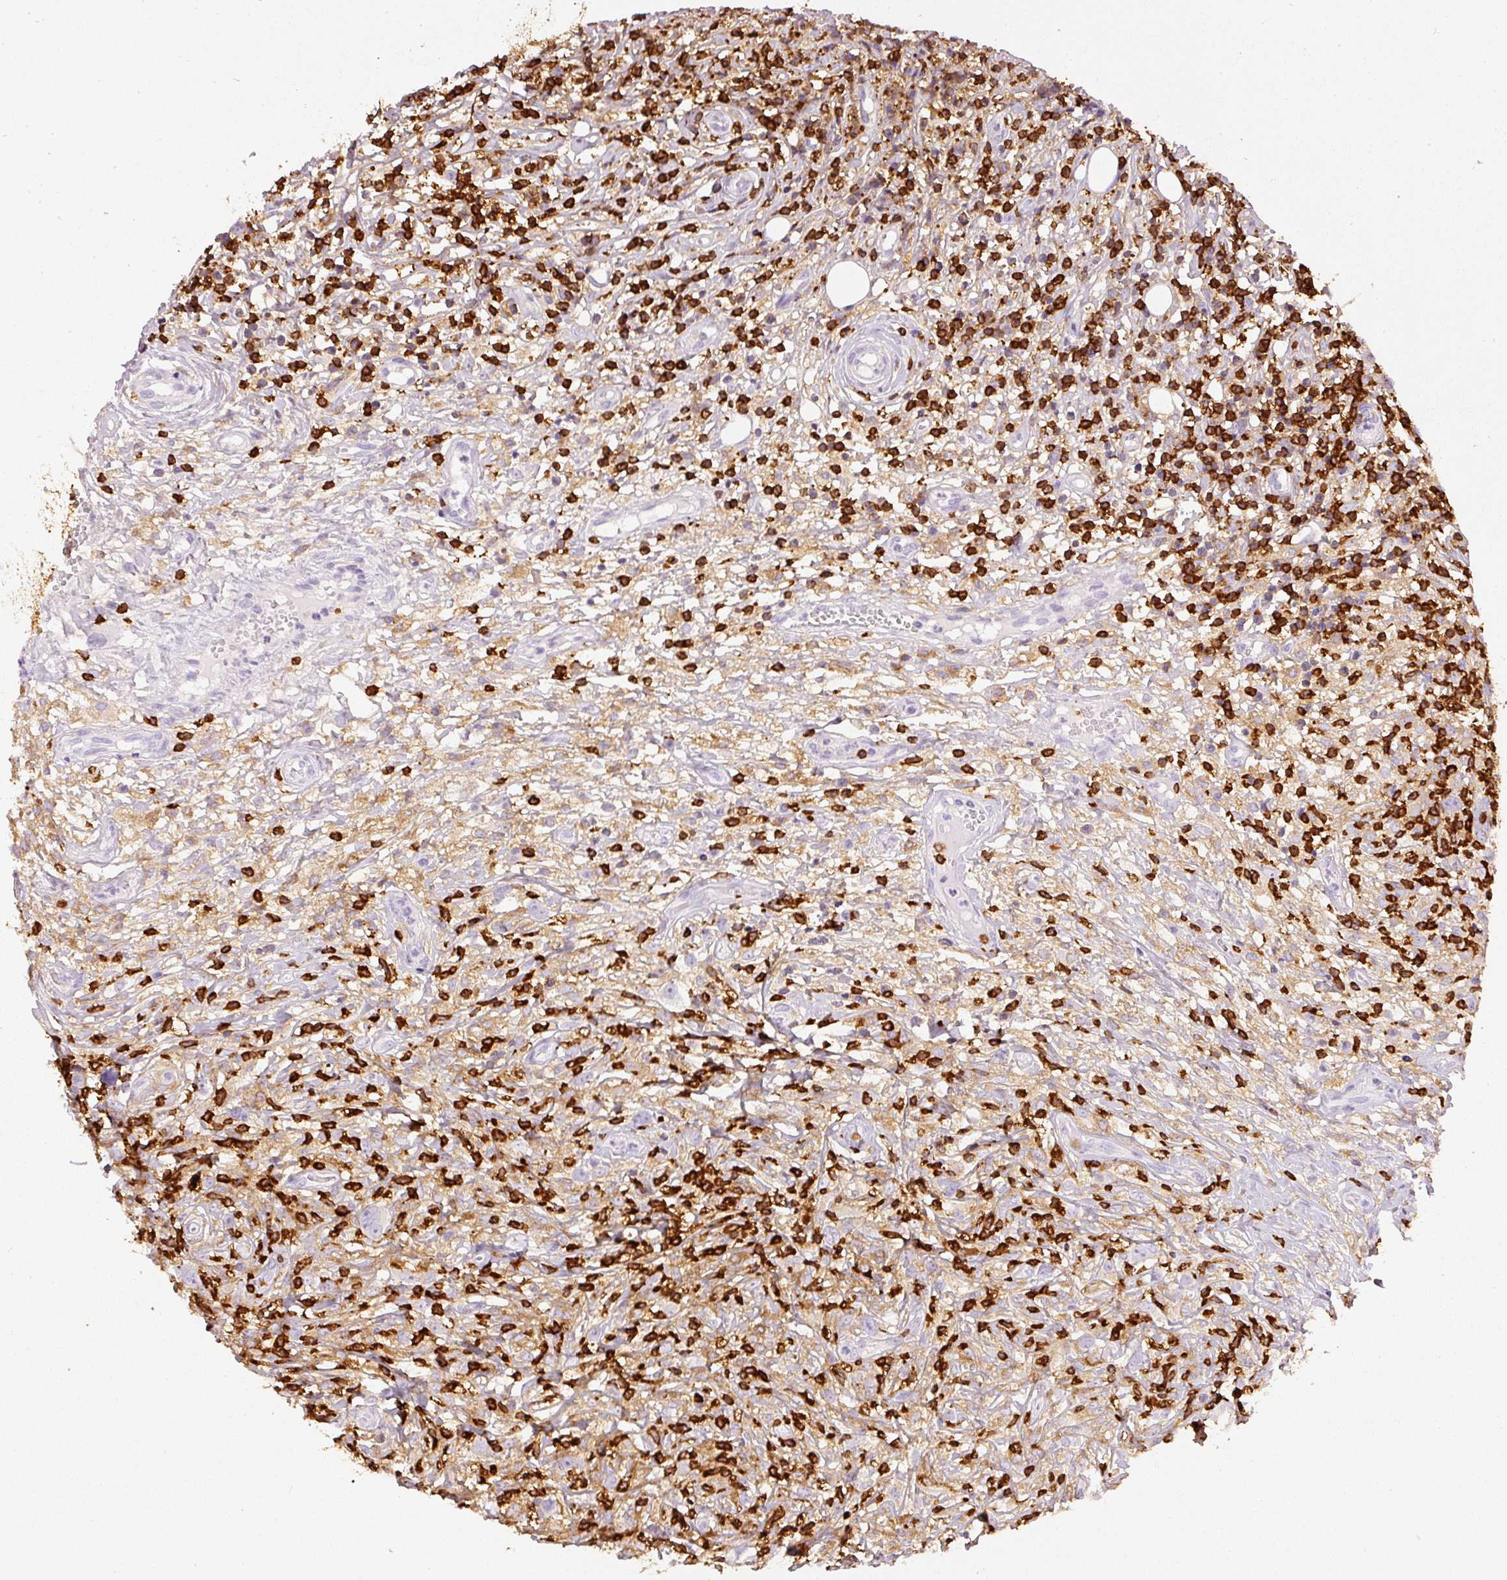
{"staining": {"intensity": "negative", "quantity": "none", "location": "none"}, "tissue": "lymphoma", "cell_type": "Tumor cells", "image_type": "cancer", "snomed": [{"axis": "morphology", "description": "Hodgkin's disease, NOS"}, {"axis": "topography", "description": "No Tissue"}], "caption": "DAB immunohistochemical staining of human Hodgkin's disease demonstrates no significant staining in tumor cells.", "gene": "EVL", "patient": {"sex": "female", "age": 21}}